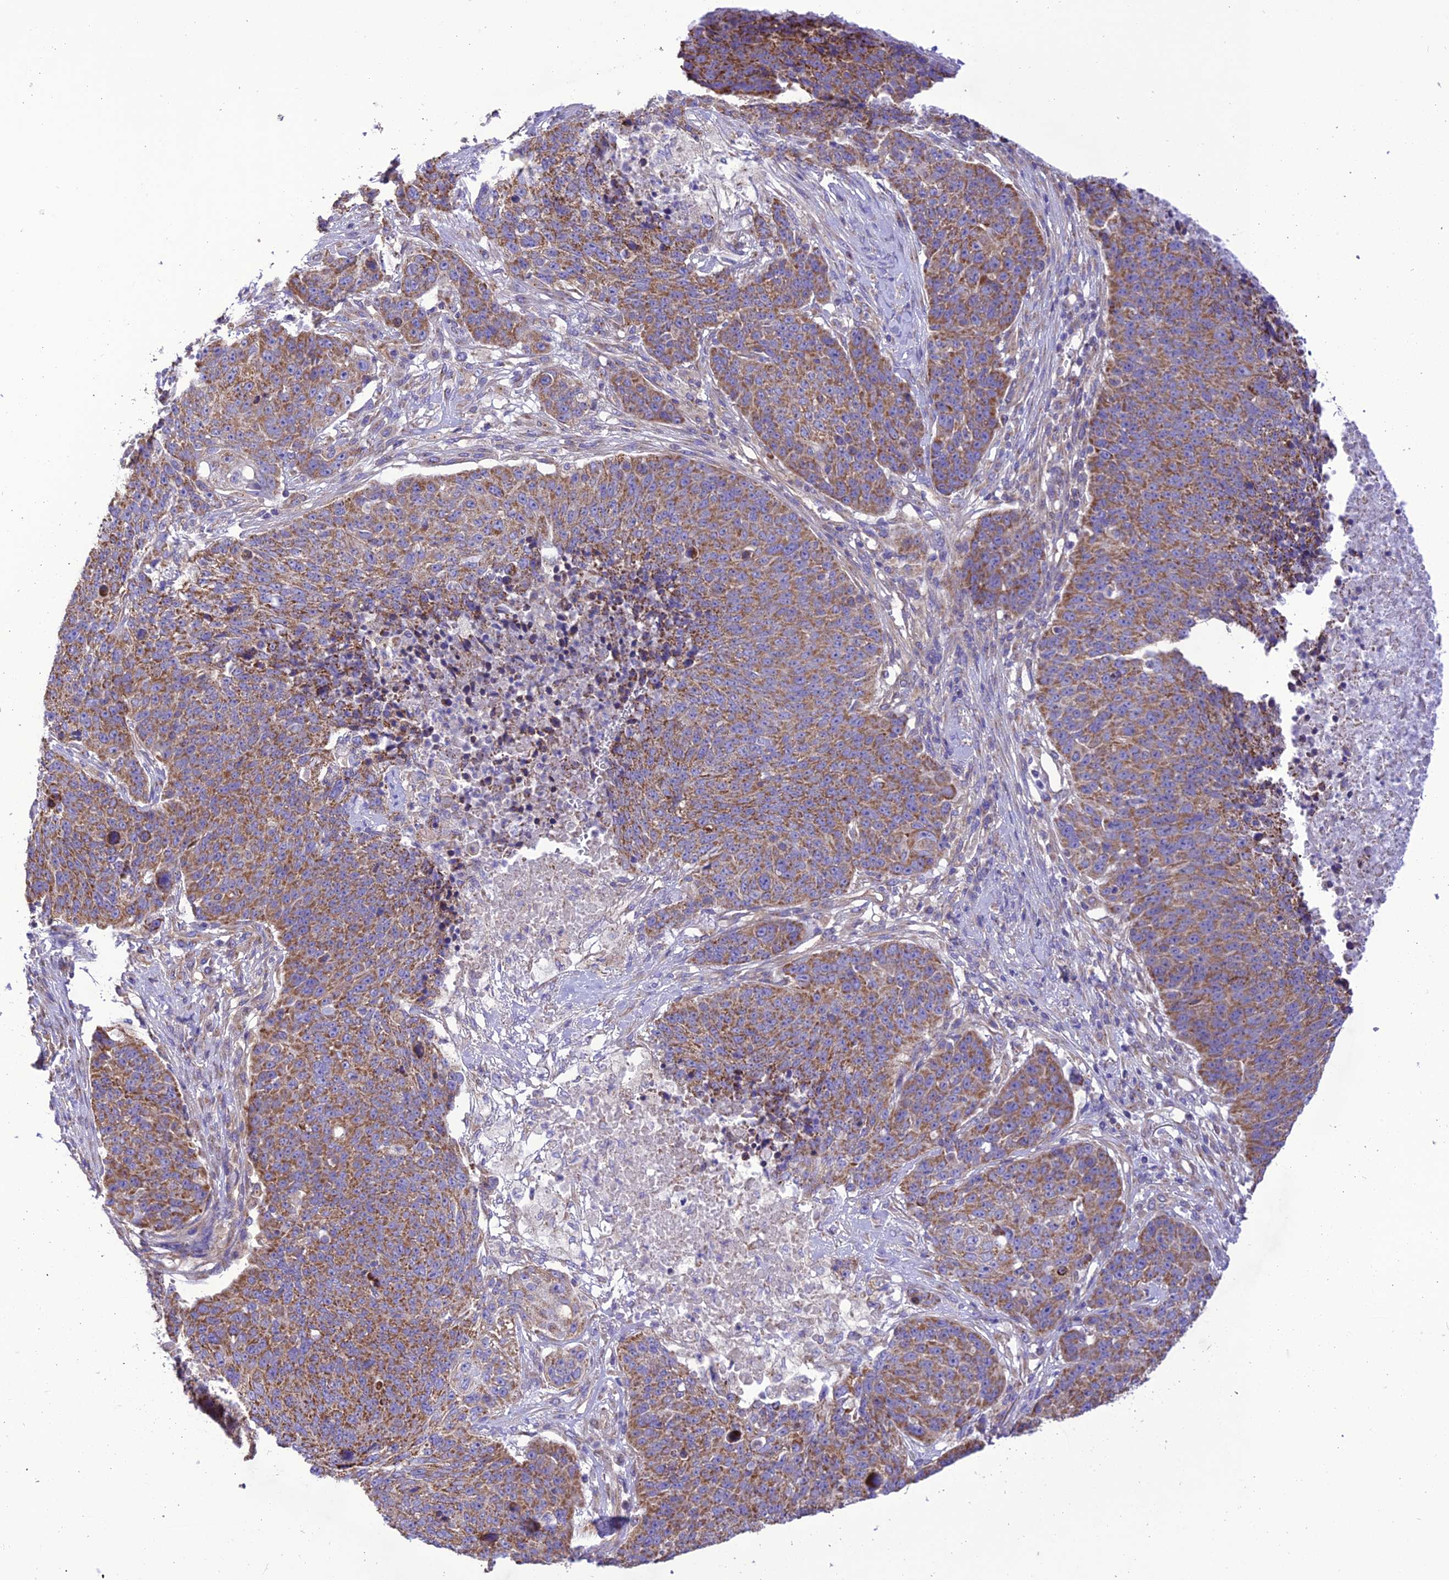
{"staining": {"intensity": "moderate", "quantity": ">75%", "location": "cytoplasmic/membranous"}, "tissue": "lung cancer", "cell_type": "Tumor cells", "image_type": "cancer", "snomed": [{"axis": "morphology", "description": "Normal tissue, NOS"}, {"axis": "morphology", "description": "Squamous cell carcinoma, NOS"}, {"axis": "topography", "description": "Lymph node"}, {"axis": "topography", "description": "Lung"}], "caption": "Lung cancer tissue exhibits moderate cytoplasmic/membranous expression in about >75% of tumor cells", "gene": "MAP3K12", "patient": {"sex": "male", "age": 66}}